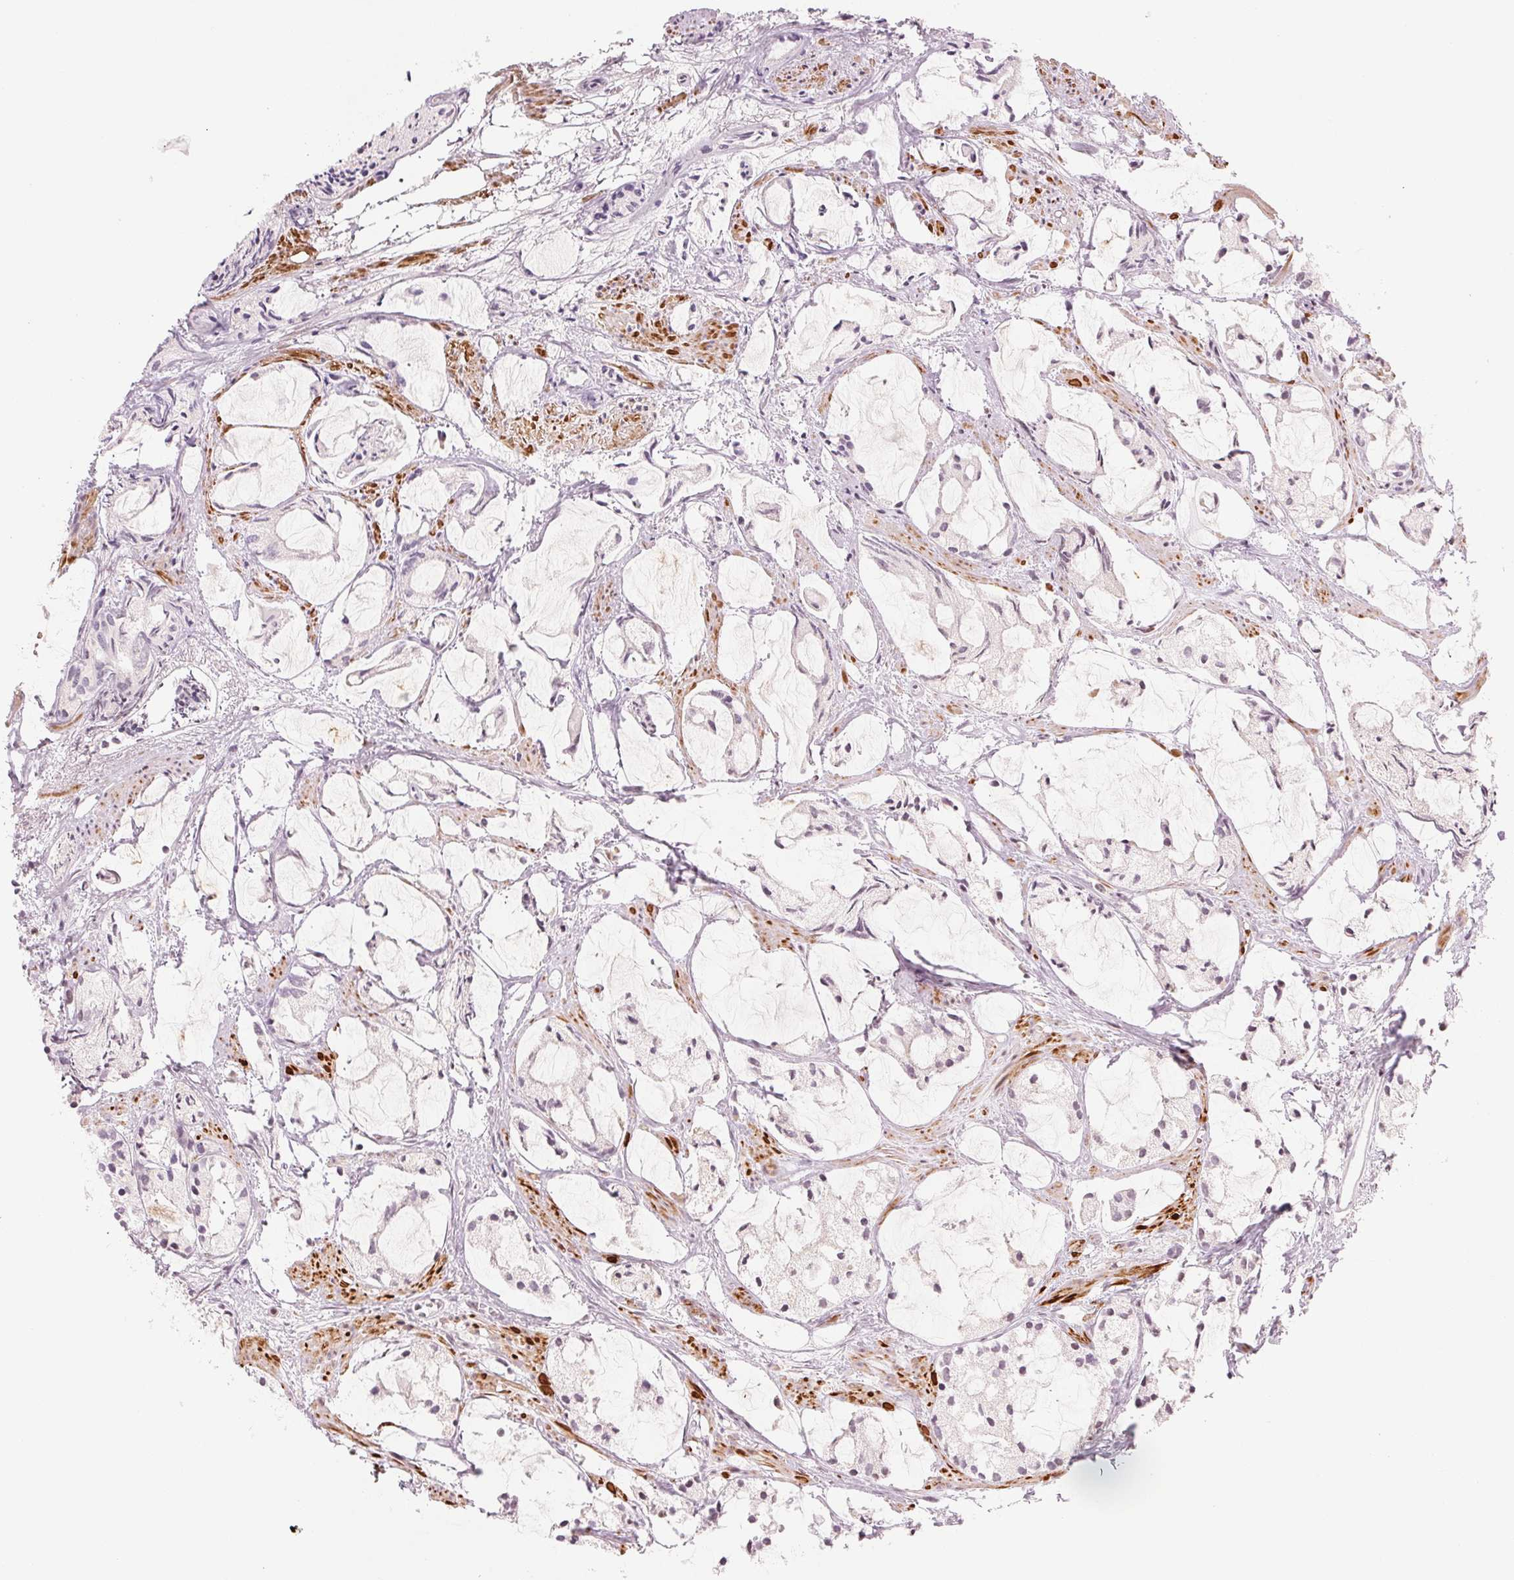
{"staining": {"intensity": "negative", "quantity": "none", "location": "none"}, "tissue": "prostate cancer", "cell_type": "Tumor cells", "image_type": "cancer", "snomed": [{"axis": "morphology", "description": "Adenocarcinoma, High grade"}, {"axis": "topography", "description": "Prostate"}], "caption": "The immunohistochemistry histopathology image has no significant staining in tumor cells of prostate cancer (adenocarcinoma (high-grade)) tissue.", "gene": "SLC17A4", "patient": {"sex": "male", "age": 85}}